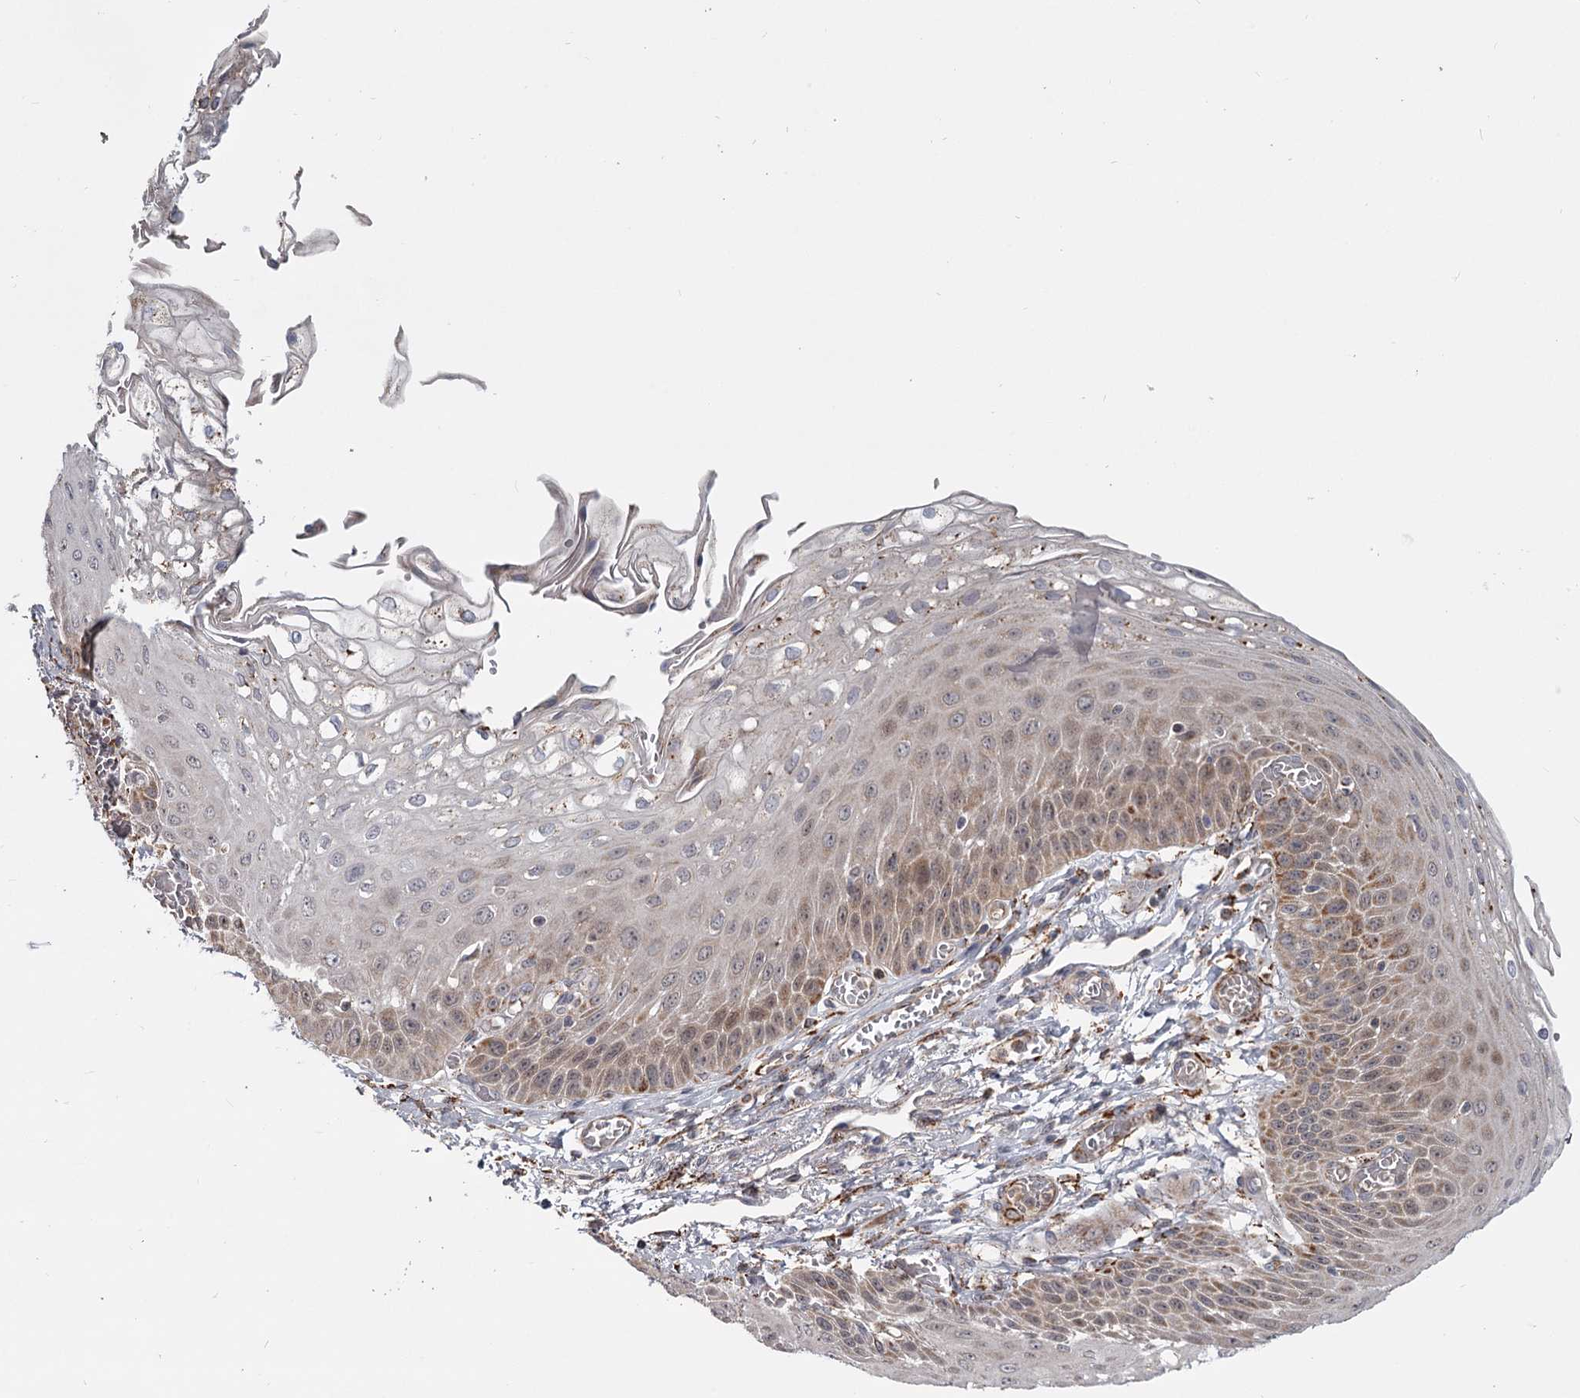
{"staining": {"intensity": "strong", "quantity": "<25%", "location": "cytoplasmic/membranous"}, "tissue": "esophagus", "cell_type": "Squamous epithelial cells", "image_type": "normal", "snomed": [{"axis": "morphology", "description": "Normal tissue, NOS"}, {"axis": "topography", "description": "Esophagus"}], "caption": "Immunohistochemical staining of unremarkable human esophagus exhibits strong cytoplasmic/membranous protein staining in approximately <25% of squamous epithelial cells. The staining was performed using DAB (3,3'-diaminobenzidine) to visualize the protein expression in brown, while the nuclei were stained in blue with hematoxylin (Magnification: 20x).", "gene": "CDC123", "patient": {"sex": "male", "age": 81}}